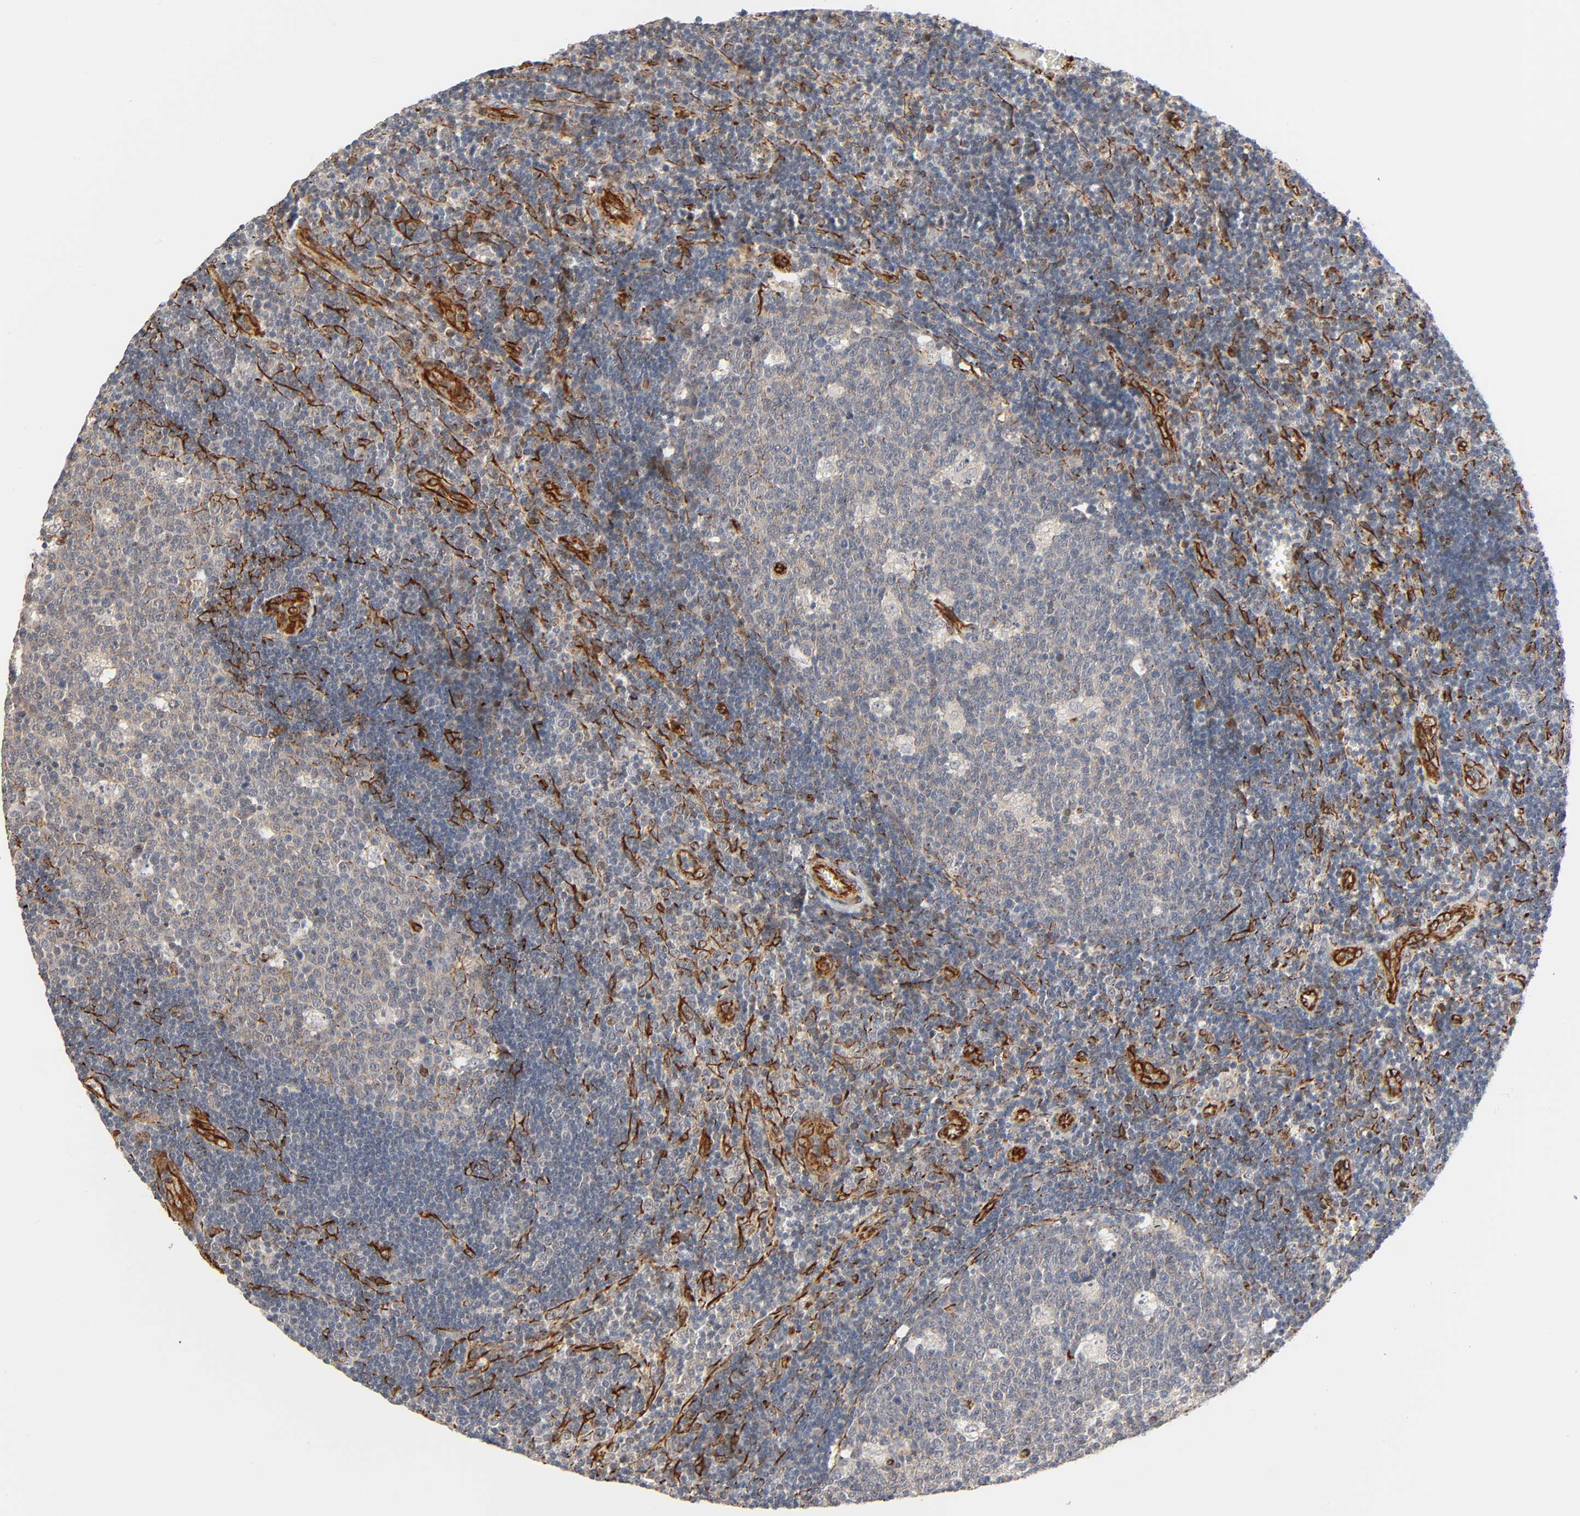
{"staining": {"intensity": "weak", "quantity": ">75%", "location": "cytoplasmic/membranous"}, "tissue": "lymph node", "cell_type": "Germinal center cells", "image_type": "normal", "snomed": [{"axis": "morphology", "description": "Normal tissue, NOS"}, {"axis": "topography", "description": "Lymph node"}, {"axis": "topography", "description": "Salivary gland"}], "caption": "This image displays IHC staining of benign lymph node, with low weak cytoplasmic/membranous staining in approximately >75% of germinal center cells.", "gene": "REEP5", "patient": {"sex": "male", "age": 8}}